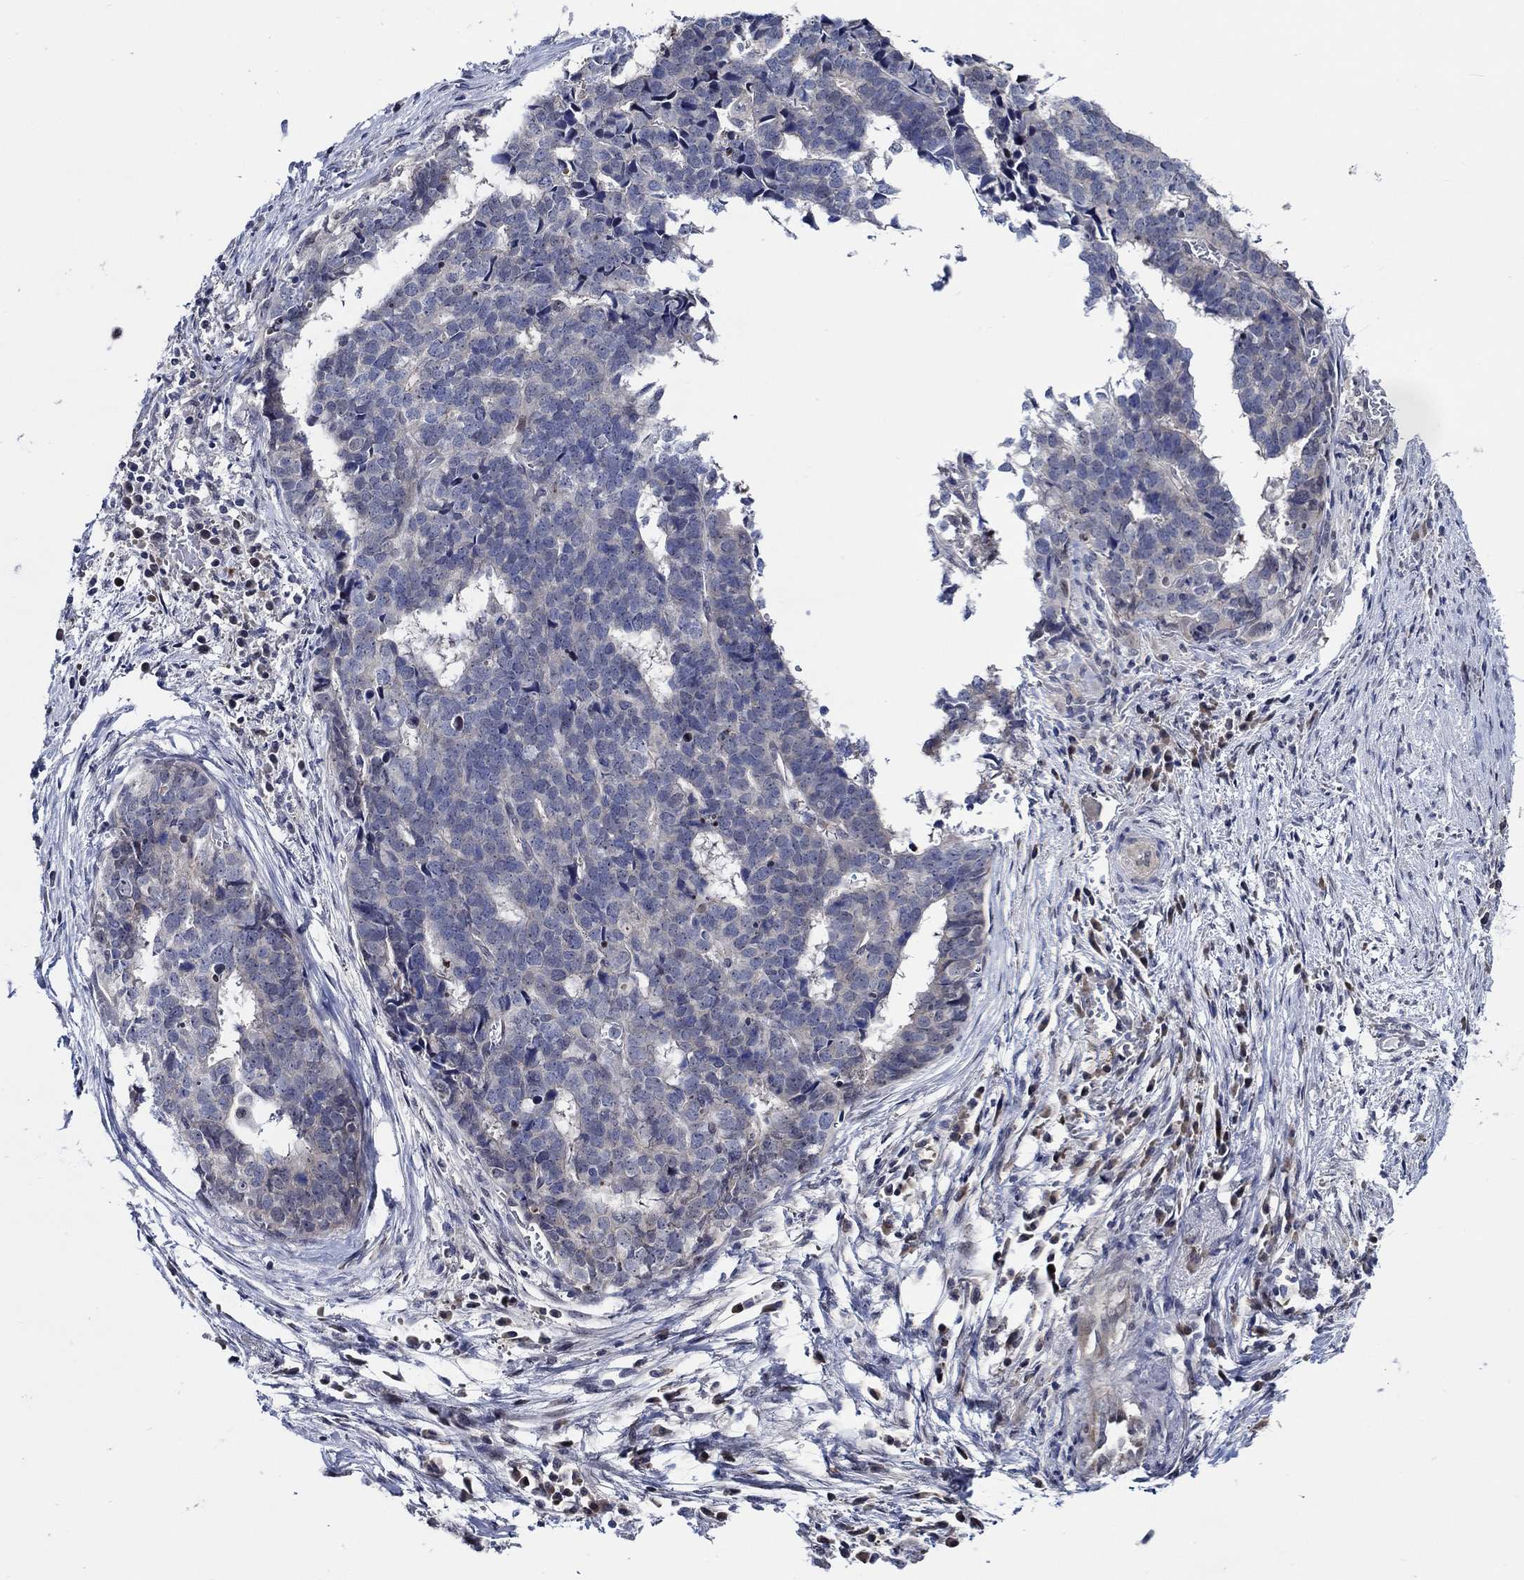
{"staining": {"intensity": "negative", "quantity": "none", "location": "none"}, "tissue": "stomach cancer", "cell_type": "Tumor cells", "image_type": "cancer", "snomed": [{"axis": "morphology", "description": "Adenocarcinoma, NOS"}, {"axis": "topography", "description": "Stomach"}], "caption": "This is a histopathology image of immunohistochemistry (IHC) staining of stomach cancer (adenocarcinoma), which shows no positivity in tumor cells.", "gene": "C8orf48", "patient": {"sex": "male", "age": 69}}